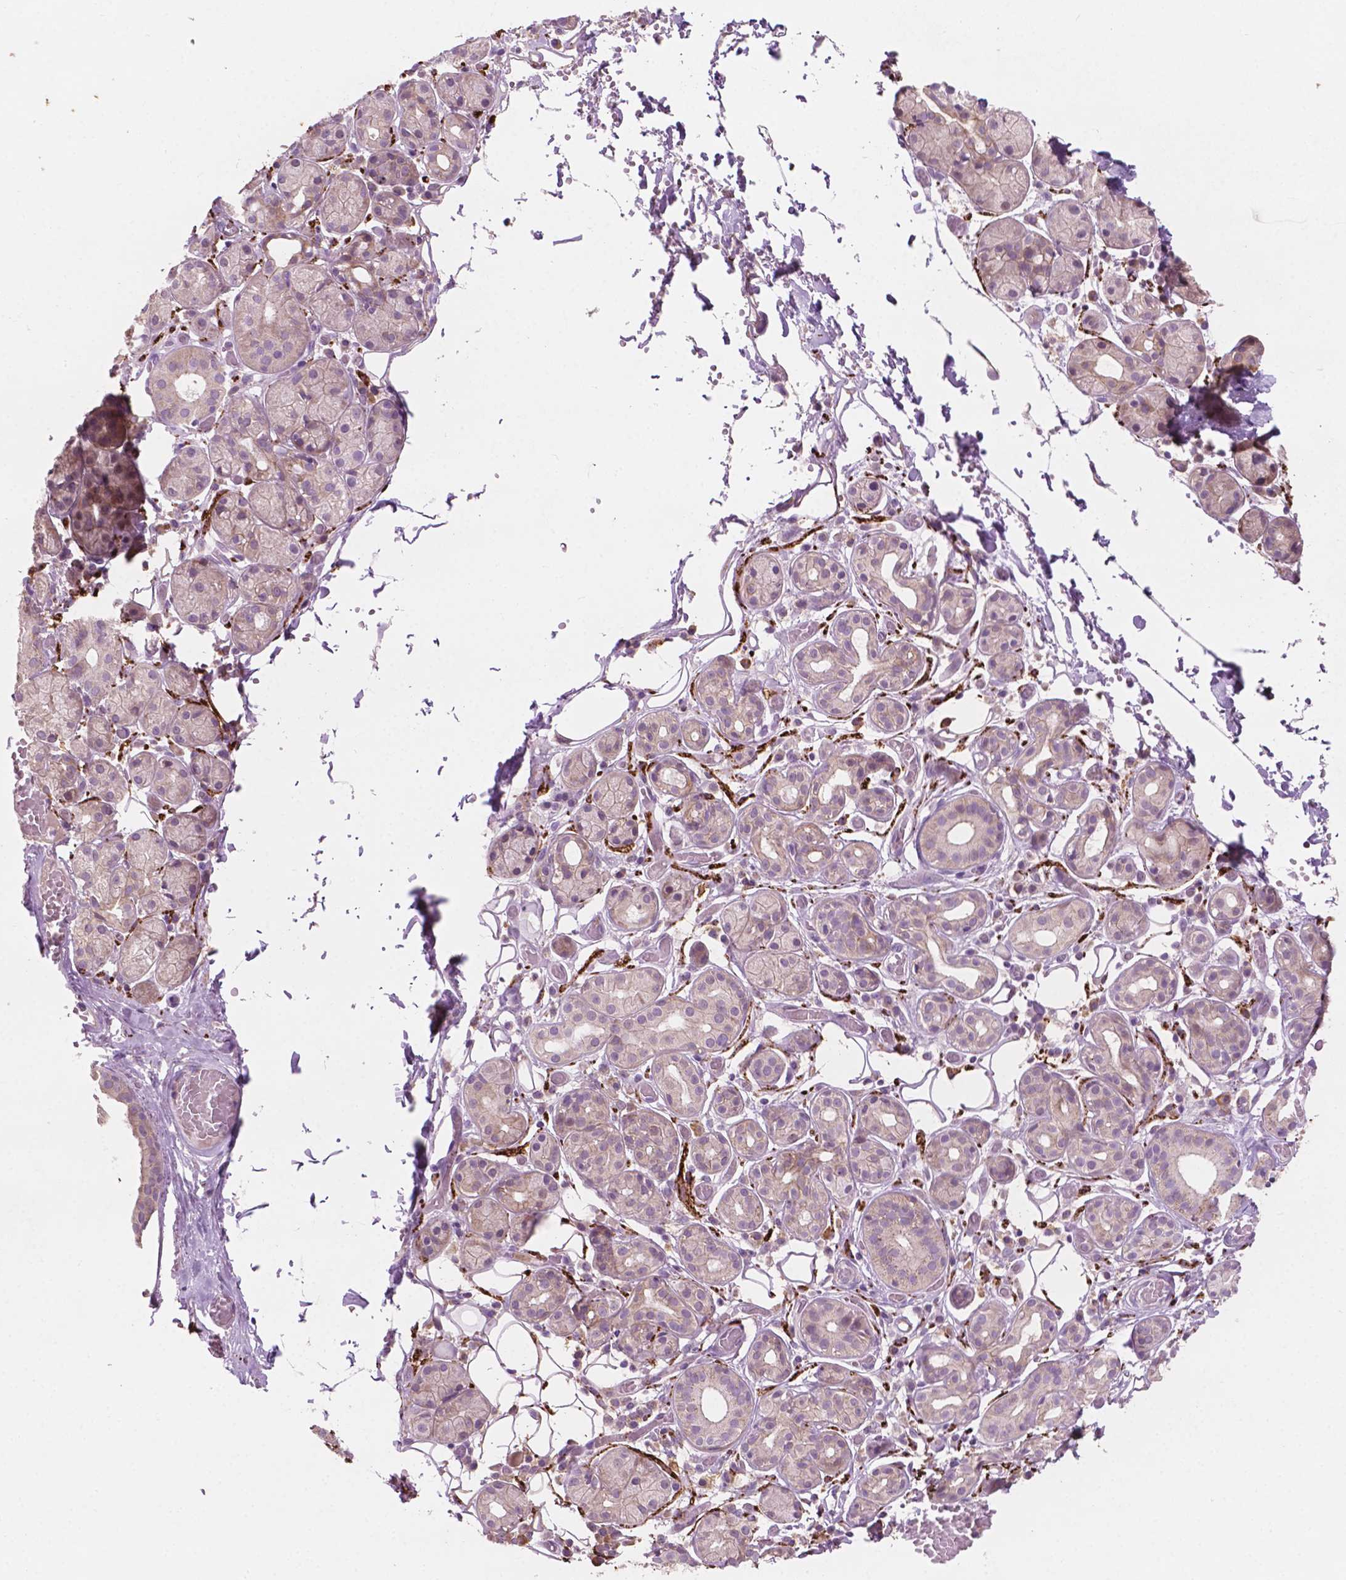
{"staining": {"intensity": "weak", "quantity": "<25%", "location": "cytoplasmic/membranous"}, "tissue": "salivary gland", "cell_type": "Glandular cells", "image_type": "normal", "snomed": [{"axis": "morphology", "description": "Normal tissue, NOS"}, {"axis": "topography", "description": "Salivary gland"}, {"axis": "topography", "description": "Peripheral nerve tissue"}], "caption": "The image shows no staining of glandular cells in normal salivary gland.", "gene": "LRP1B", "patient": {"sex": "male", "age": 71}}